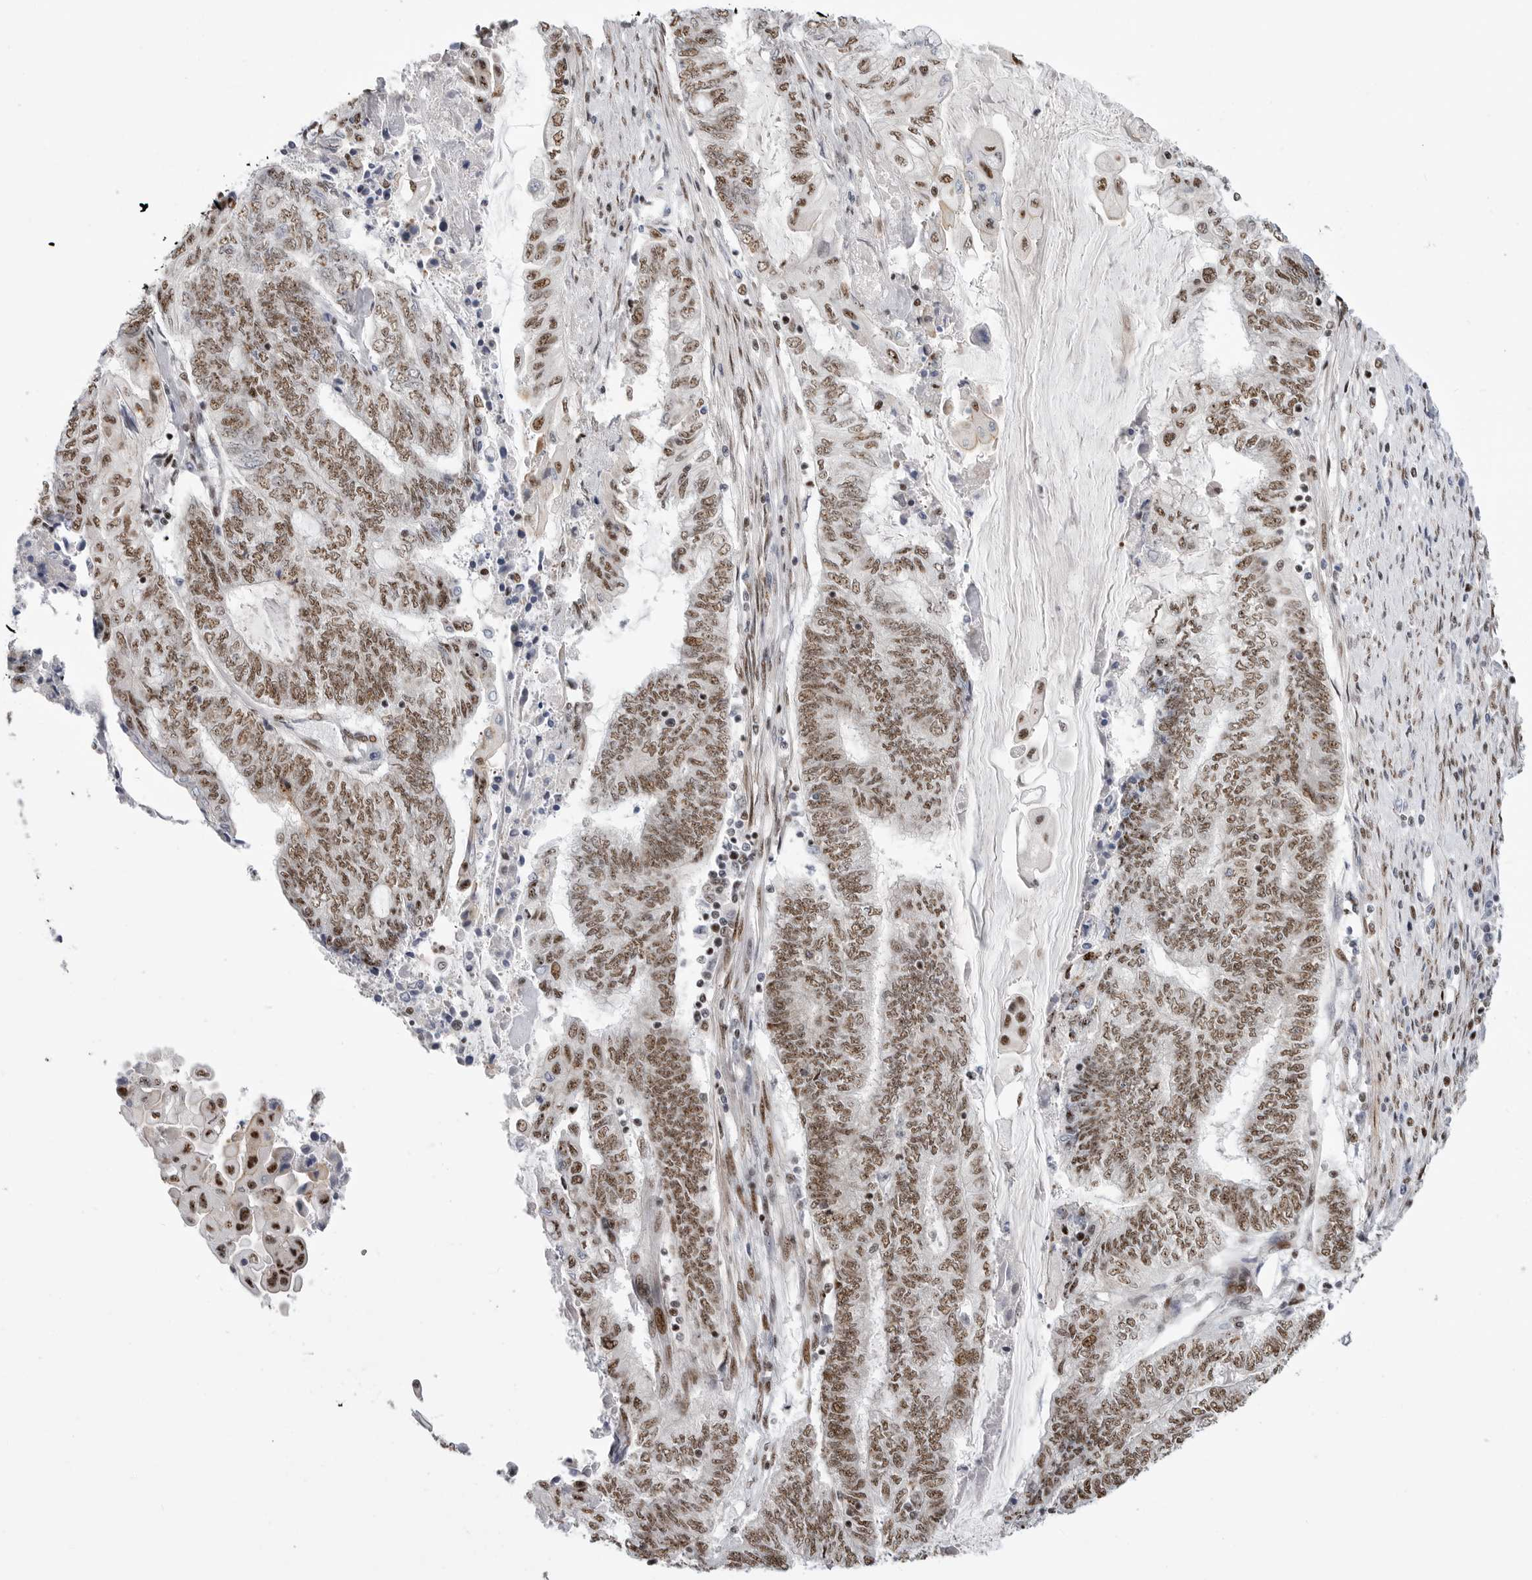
{"staining": {"intensity": "moderate", "quantity": ">75%", "location": "nuclear"}, "tissue": "endometrial cancer", "cell_type": "Tumor cells", "image_type": "cancer", "snomed": [{"axis": "morphology", "description": "Adenocarcinoma, NOS"}, {"axis": "topography", "description": "Uterus"}, {"axis": "topography", "description": "Endometrium"}], "caption": "A micrograph of human endometrial cancer (adenocarcinoma) stained for a protein reveals moderate nuclear brown staining in tumor cells. The staining was performed using DAB, with brown indicating positive protein expression. Nuclei are stained blue with hematoxylin.", "gene": "GPATCH2", "patient": {"sex": "female", "age": 70}}